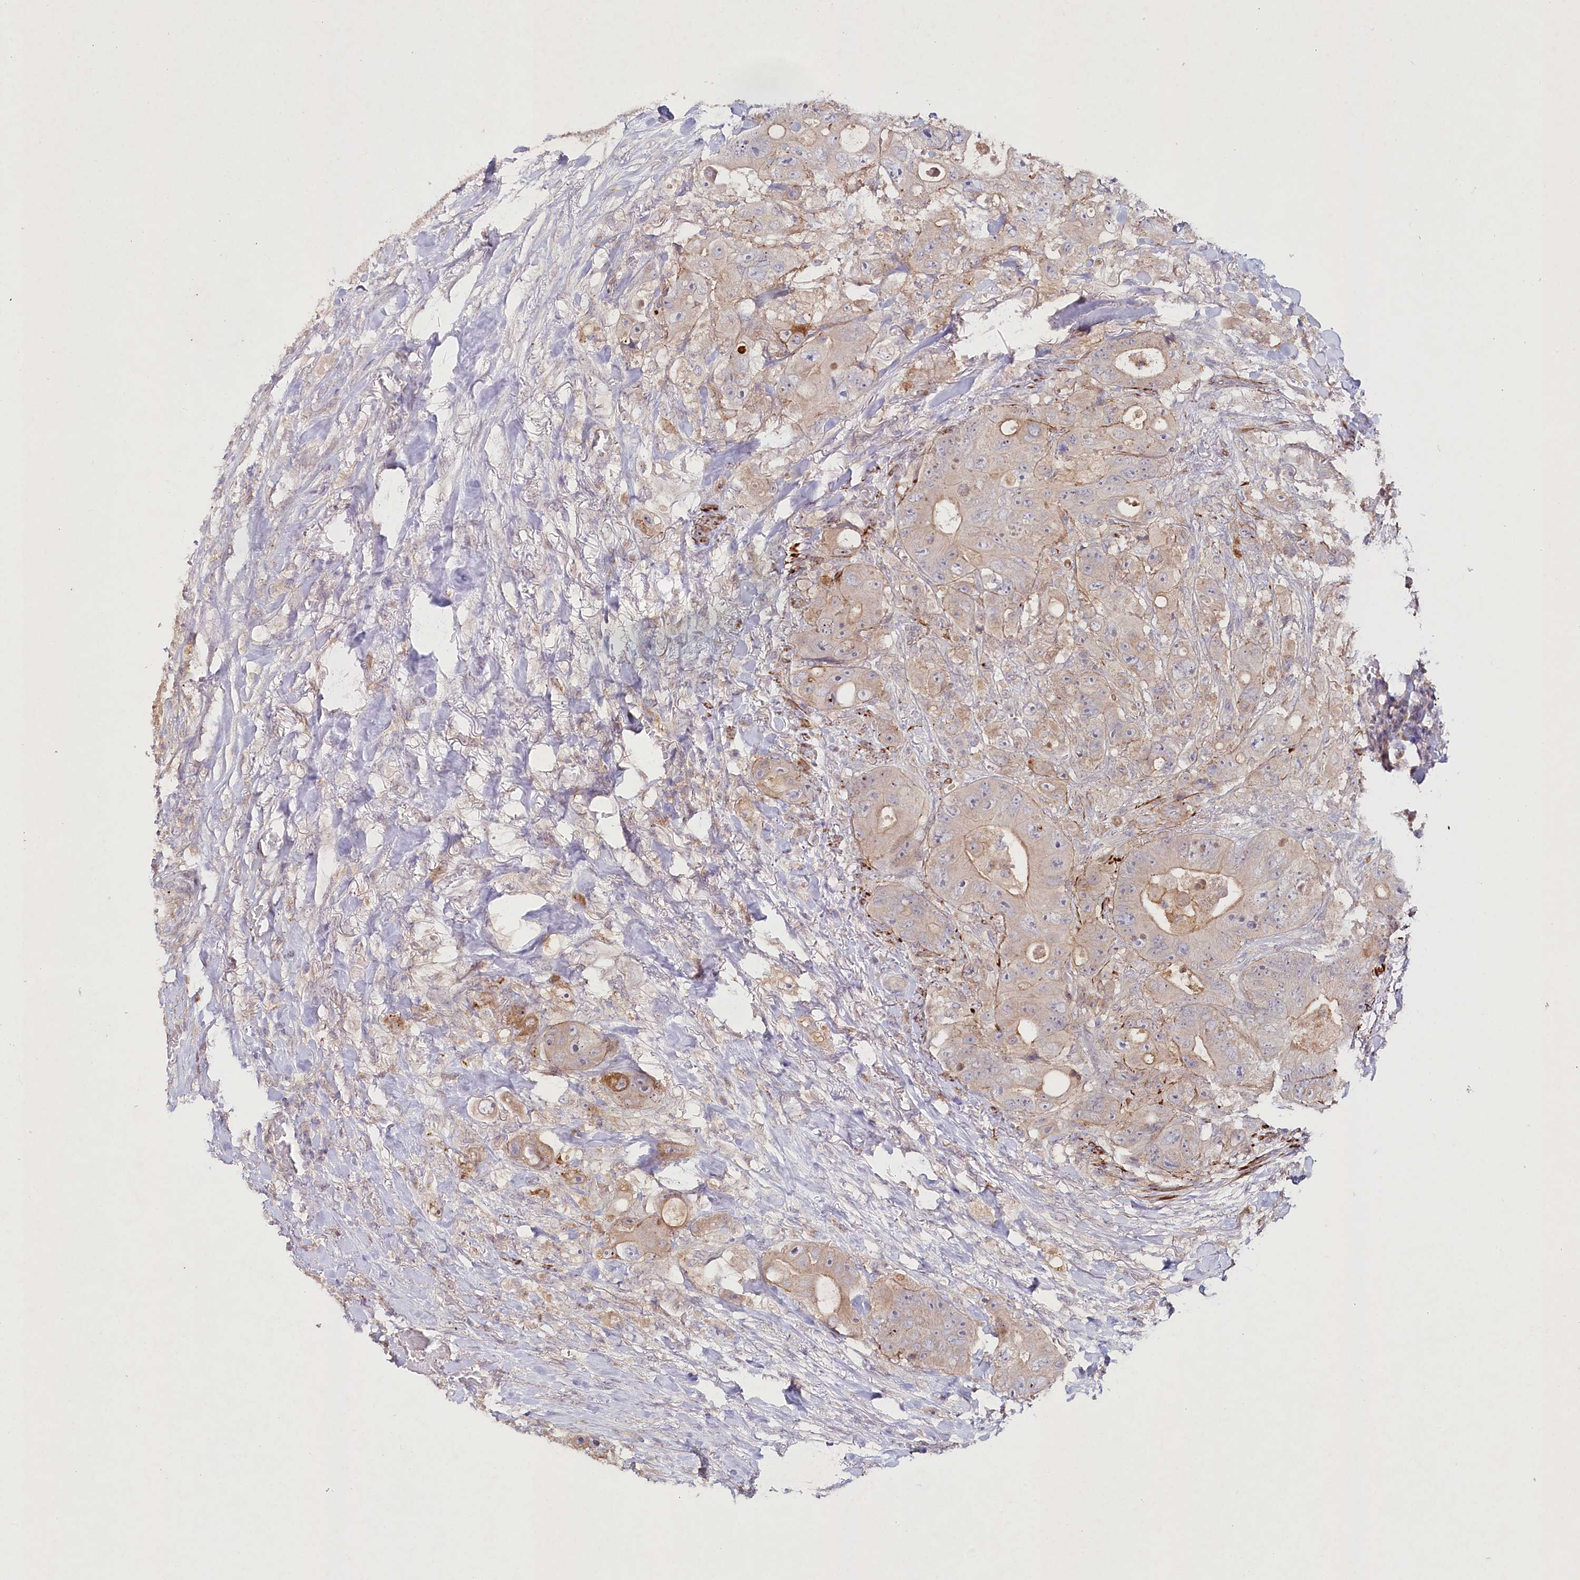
{"staining": {"intensity": "weak", "quantity": ">75%", "location": "cytoplasmic/membranous"}, "tissue": "colorectal cancer", "cell_type": "Tumor cells", "image_type": "cancer", "snomed": [{"axis": "morphology", "description": "Adenocarcinoma, NOS"}, {"axis": "topography", "description": "Colon"}], "caption": "A micrograph of human adenocarcinoma (colorectal) stained for a protein demonstrates weak cytoplasmic/membranous brown staining in tumor cells. Ihc stains the protein of interest in brown and the nuclei are stained blue.", "gene": "ALDH3B1", "patient": {"sex": "female", "age": 46}}